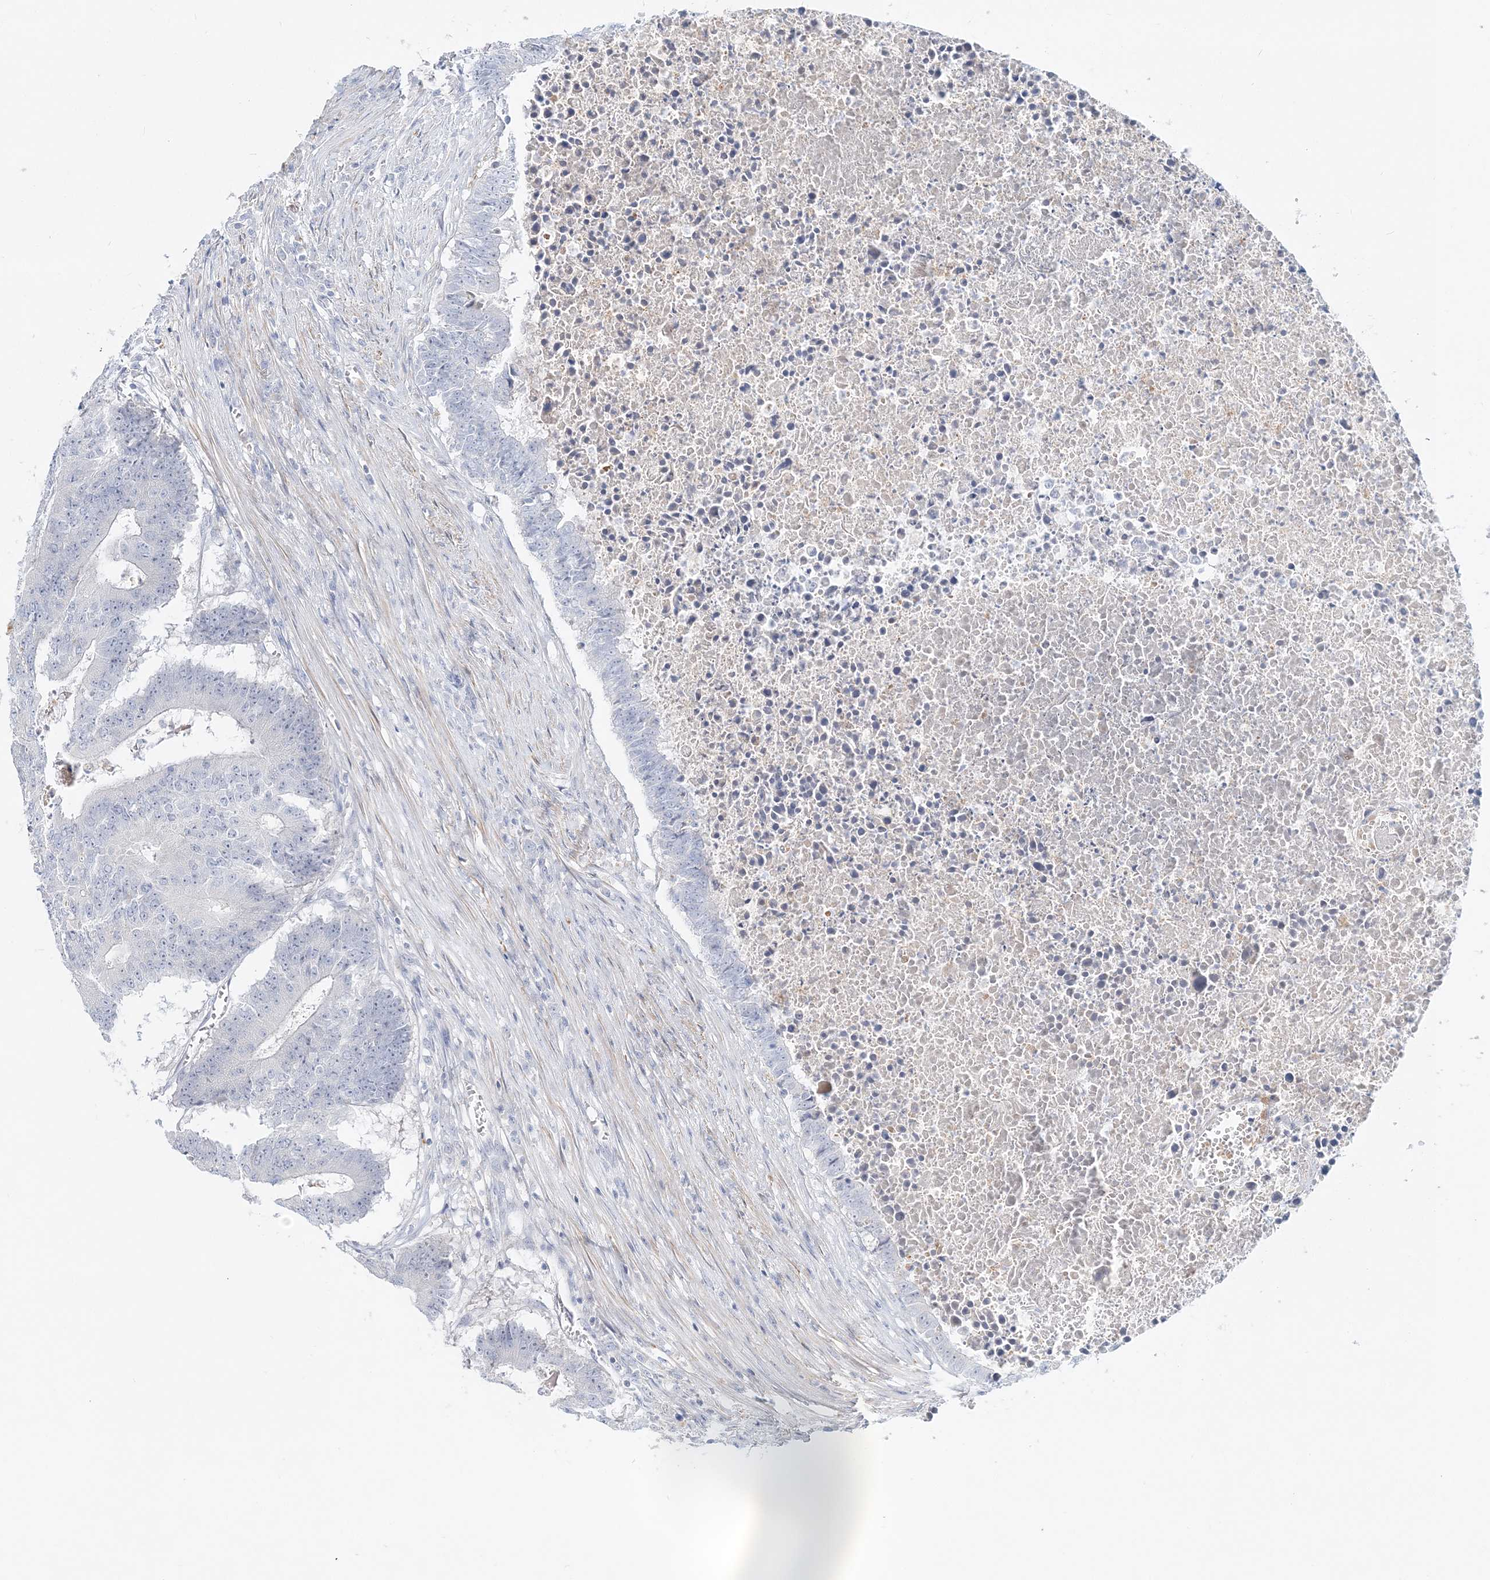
{"staining": {"intensity": "negative", "quantity": "none", "location": "none"}, "tissue": "colorectal cancer", "cell_type": "Tumor cells", "image_type": "cancer", "snomed": [{"axis": "morphology", "description": "Adenocarcinoma, NOS"}, {"axis": "topography", "description": "Colon"}], "caption": "Tumor cells show no significant protein positivity in colorectal adenocarcinoma.", "gene": "DNAH5", "patient": {"sex": "male", "age": 87}}